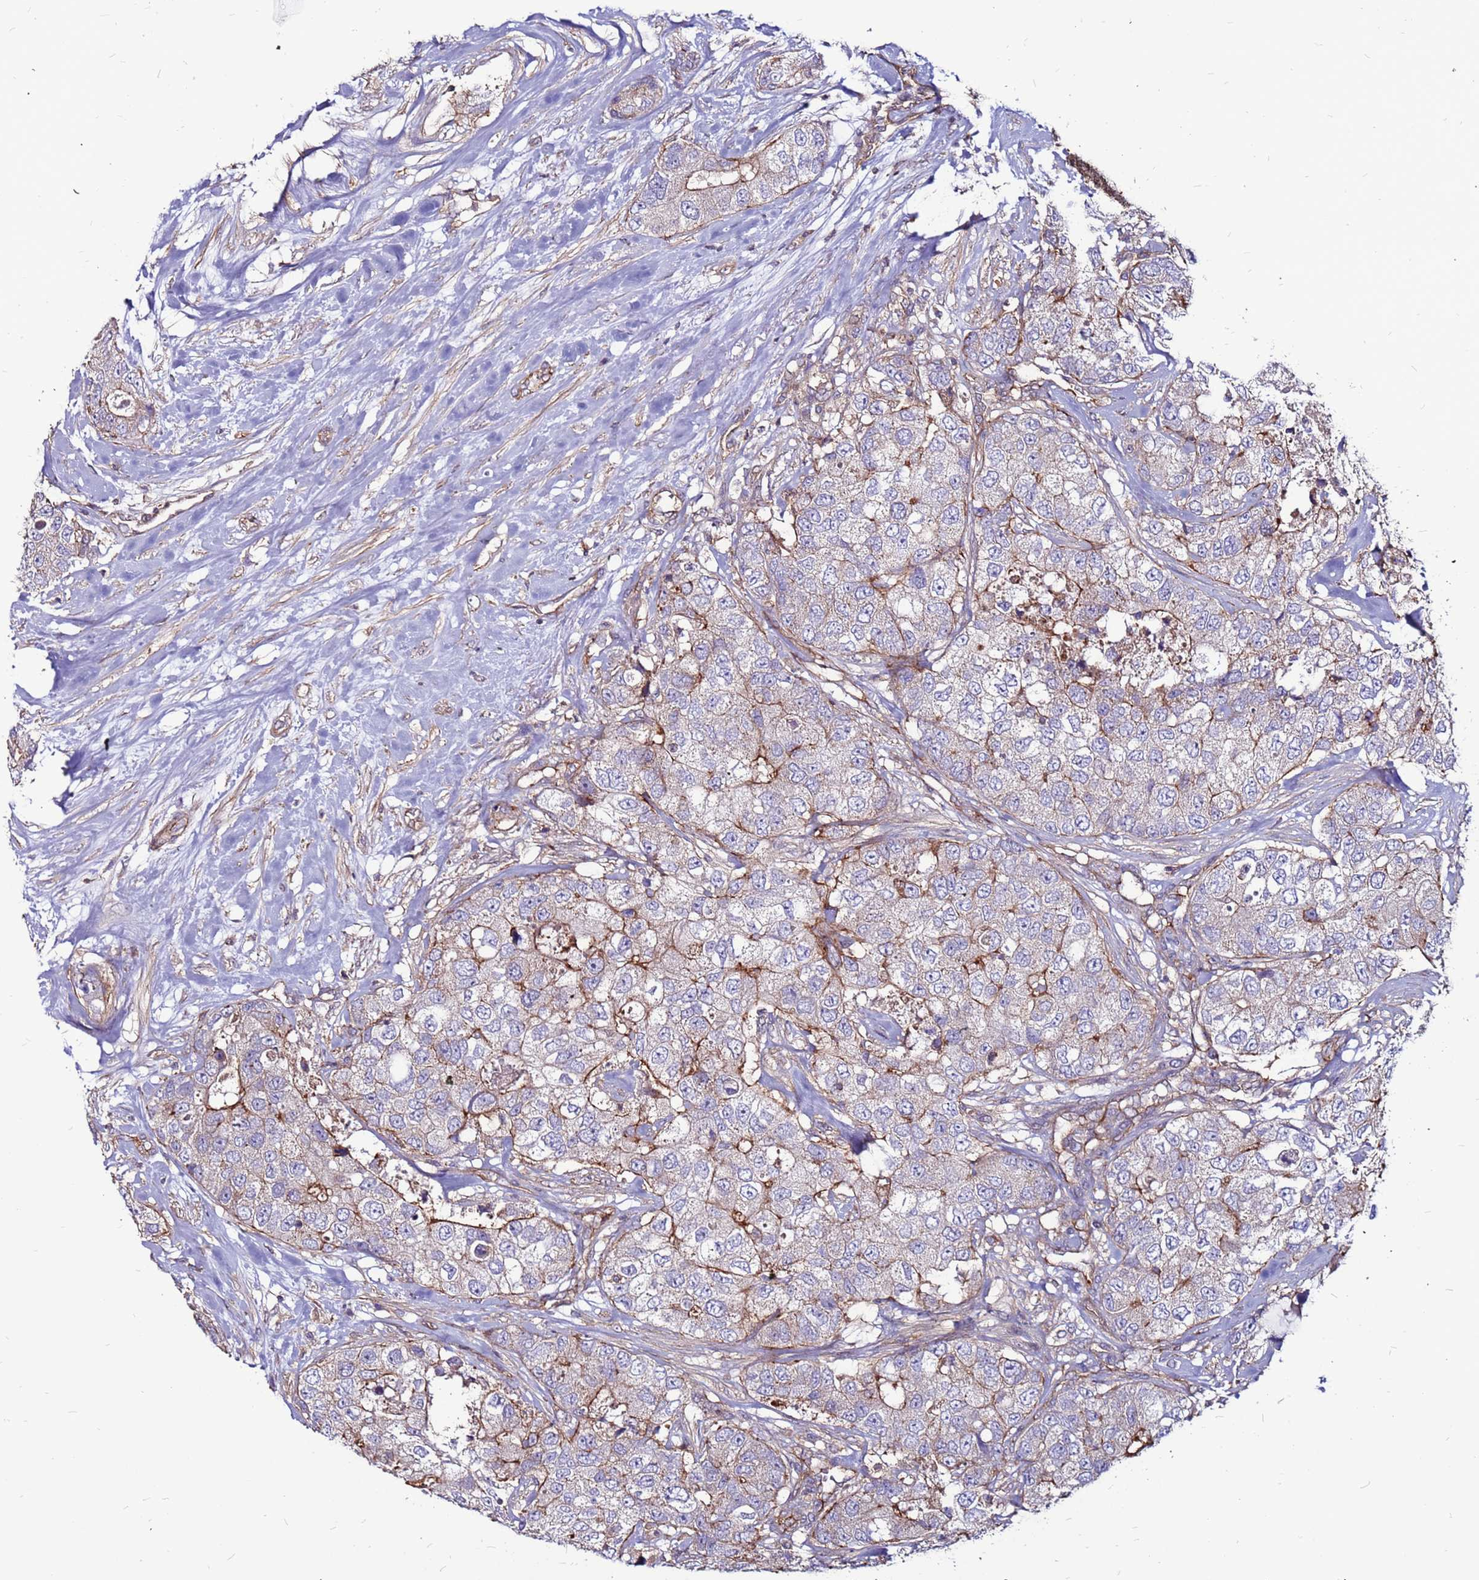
{"staining": {"intensity": "strong", "quantity": "<25%", "location": "cytoplasmic/membranous"}, "tissue": "breast cancer", "cell_type": "Tumor cells", "image_type": "cancer", "snomed": [{"axis": "morphology", "description": "Duct carcinoma"}, {"axis": "topography", "description": "Breast"}], "caption": "Immunohistochemistry histopathology image of neoplastic tissue: human breast cancer (infiltrating ductal carcinoma) stained using IHC reveals medium levels of strong protein expression localized specifically in the cytoplasmic/membranous of tumor cells, appearing as a cytoplasmic/membranous brown color.", "gene": "NRN1L", "patient": {"sex": "female", "age": 62}}